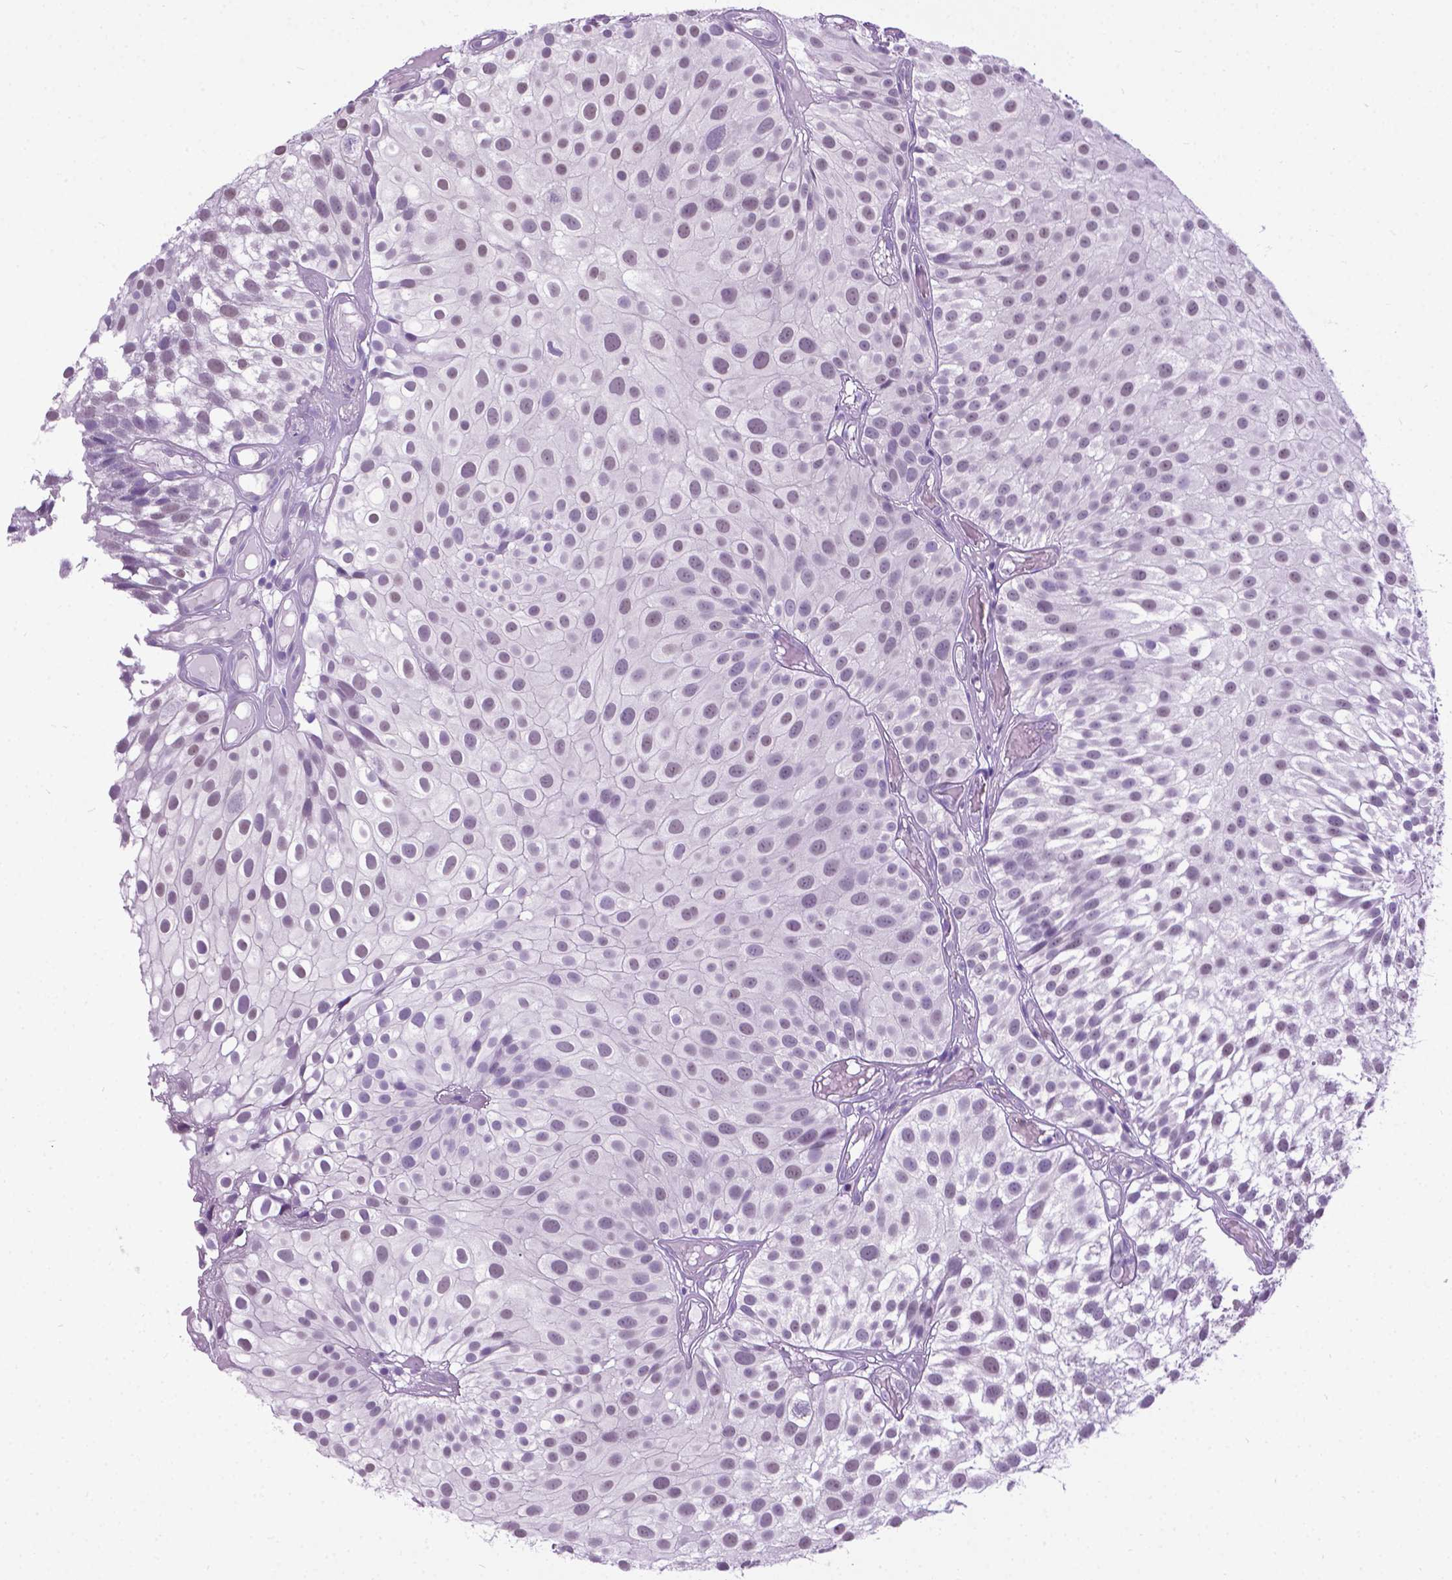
{"staining": {"intensity": "weak", "quantity": "25%-75%", "location": "nuclear"}, "tissue": "urothelial cancer", "cell_type": "Tumor cells", "image_type": "cancer", "snomed": [{"axis": "morphology", "description": "Urothelial carcinoma, Low grade"}, {"axis": "topography", "description": "Urinary bladder"}], "caption": "This image demonstrates urothelial cancer stained with immunohistochemistry (IHC) to label a protein in brown. The nuclear of tumor cells show weak positivity for the protein. Nuclei are counter-stained blue.", "gene": "APCDD1L", "patient": {"sex": "male", "age": 79}}